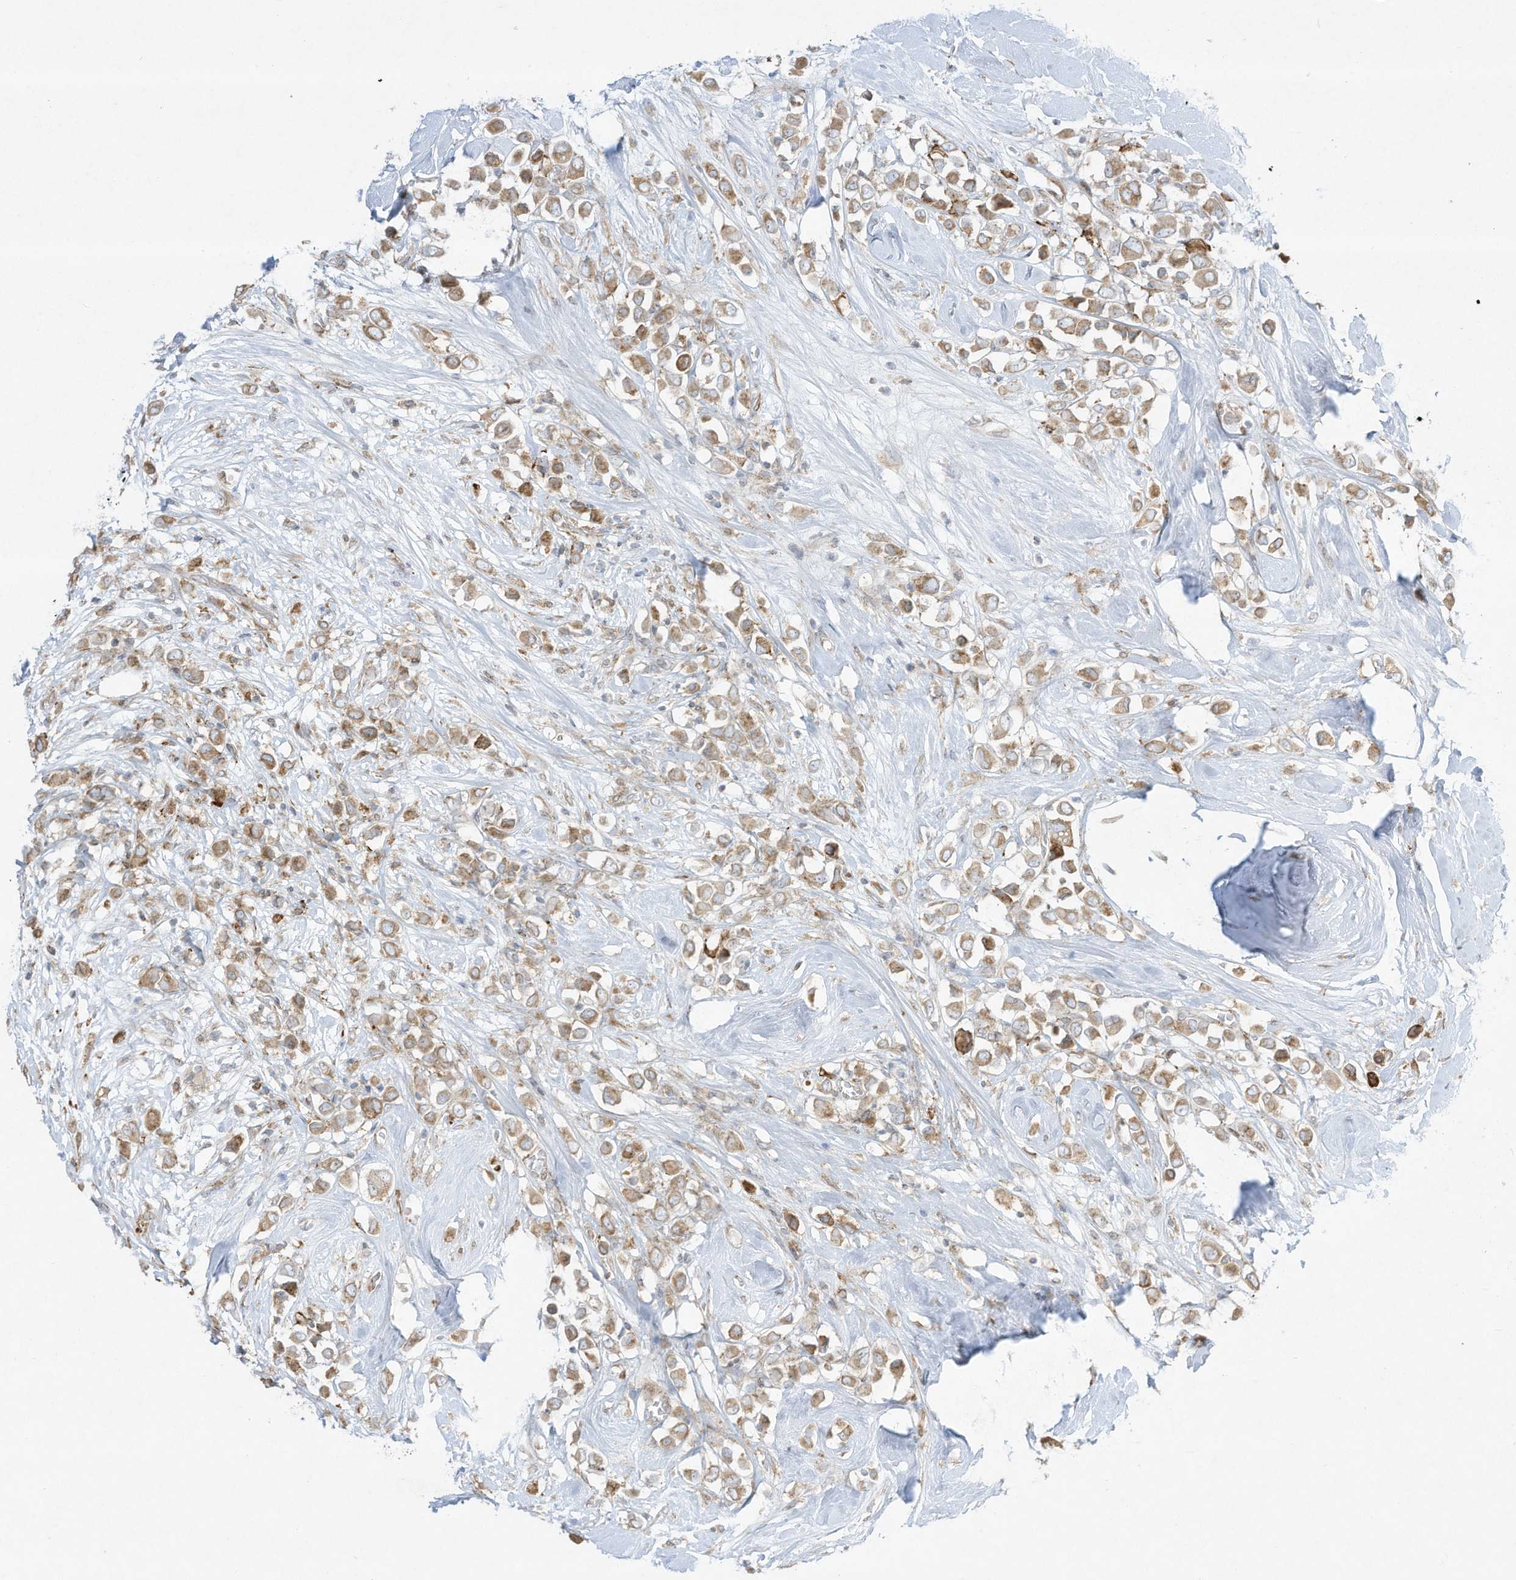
{"staining": {"intensity": "weak", "quantity": ">75%", "location": "cytoplasmic/membranous"}, "tissue": "breast cancer", "cell_type": "Tumor cells", "image_type": "cancer", "snomed": [{"axis": "morphology", "description": "Duct carcinoma"}, {"axis": "topography", "description": "Breast"}], "caption": "Intraductal carcinoma (breast) stained for a protein (brown) shows weak cytoplasmic/membranous positive expression in about >75% of tumor cells.", "gene": "PTK6", "patient": {"sex": "female", "age": 61}}